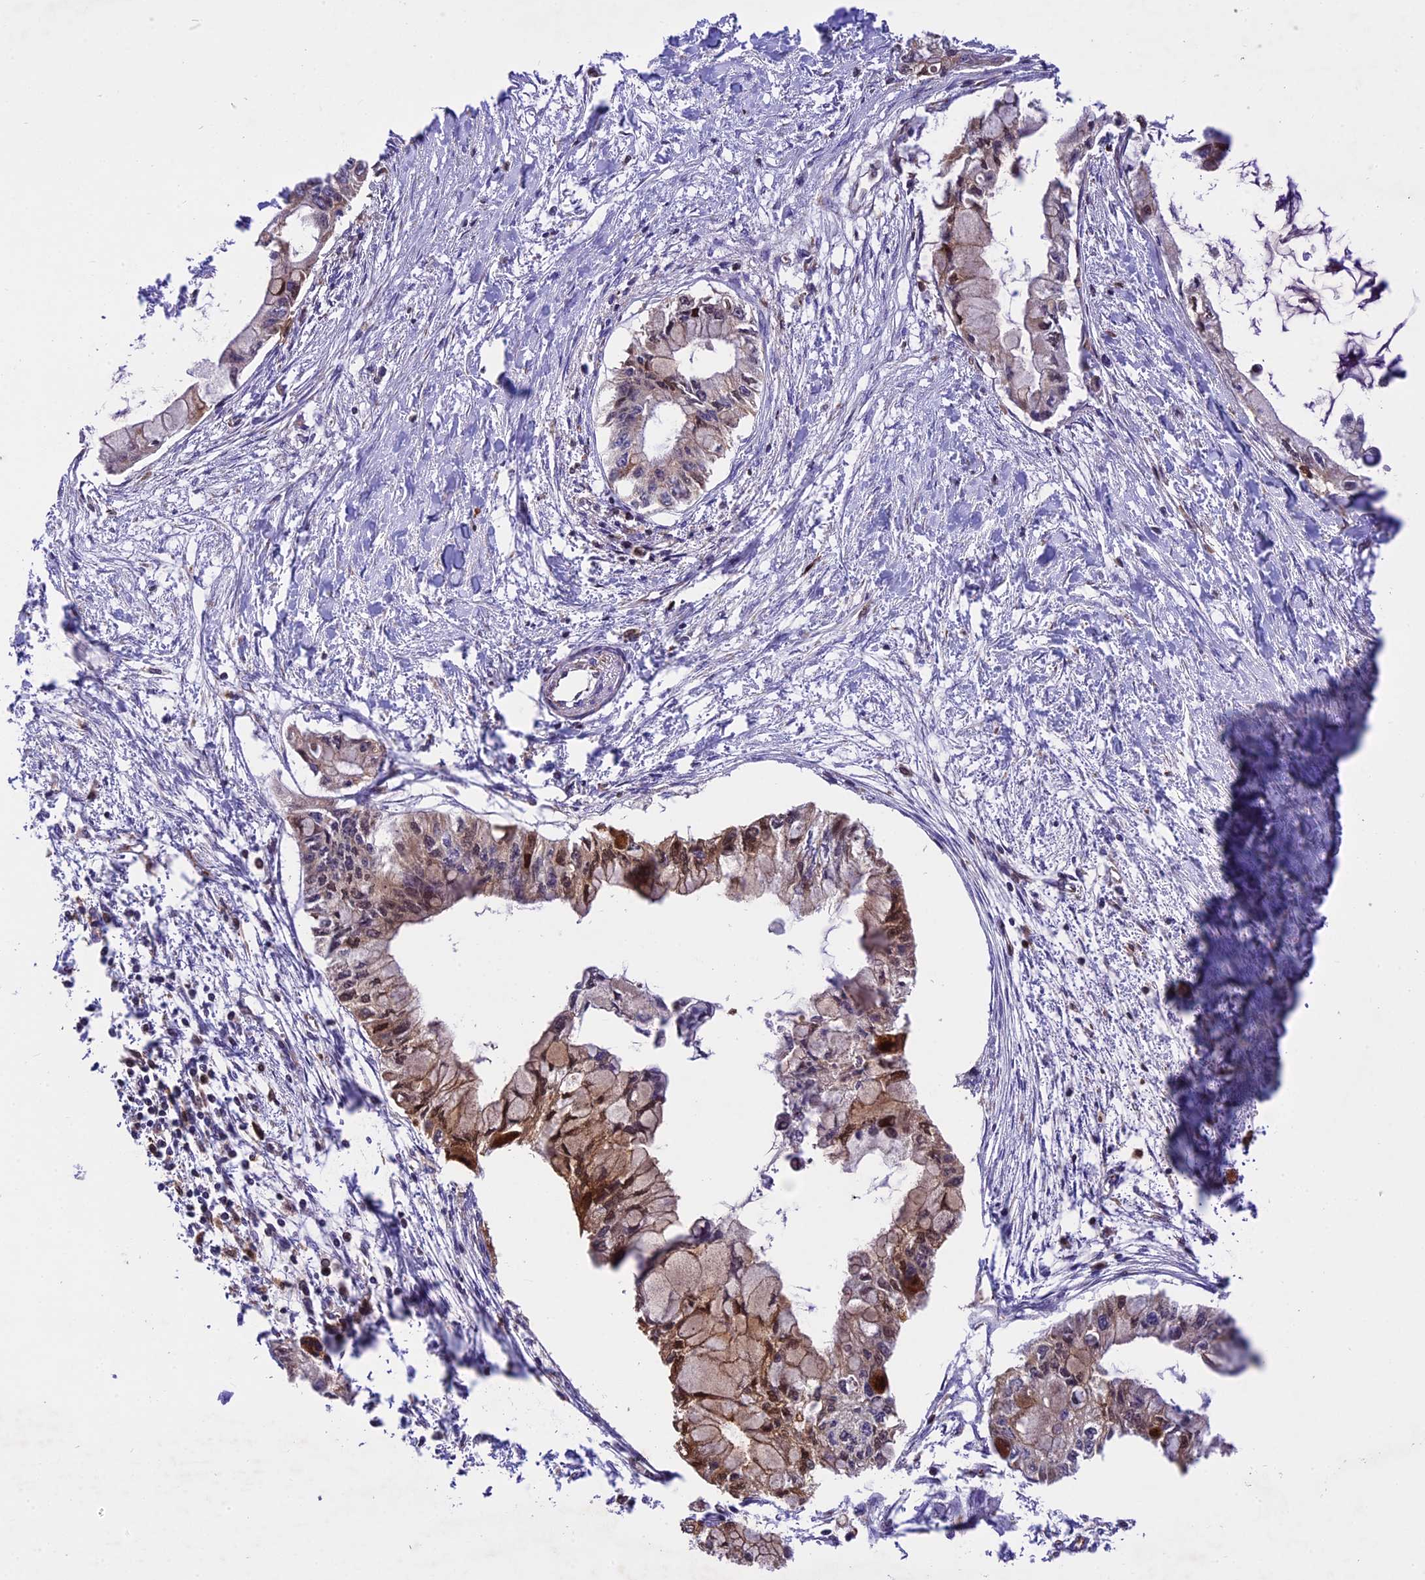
{"staining": {"intensity": "moderate", "quantity": "25%-75%", "location": "cytoplasmic/membranous"}, "tissue": "pancreatic cancer", "cell_type": "Tumor cells", "image_type": "cancer", "snomed": [{"axis": "morphology", "description": "Adenocarcinoma, NOS"}, {"axis": "topography", "description": "Pancreas"}], "caption": "Immunohistochemical staining of human pancreatic cancer demonstrates medium levels of moderate cytoplasmic/membranous protein expression in about 25%-75% of tumor cells.", "gene": "COX17", "patient": {"sex": "male", "age": 48}}